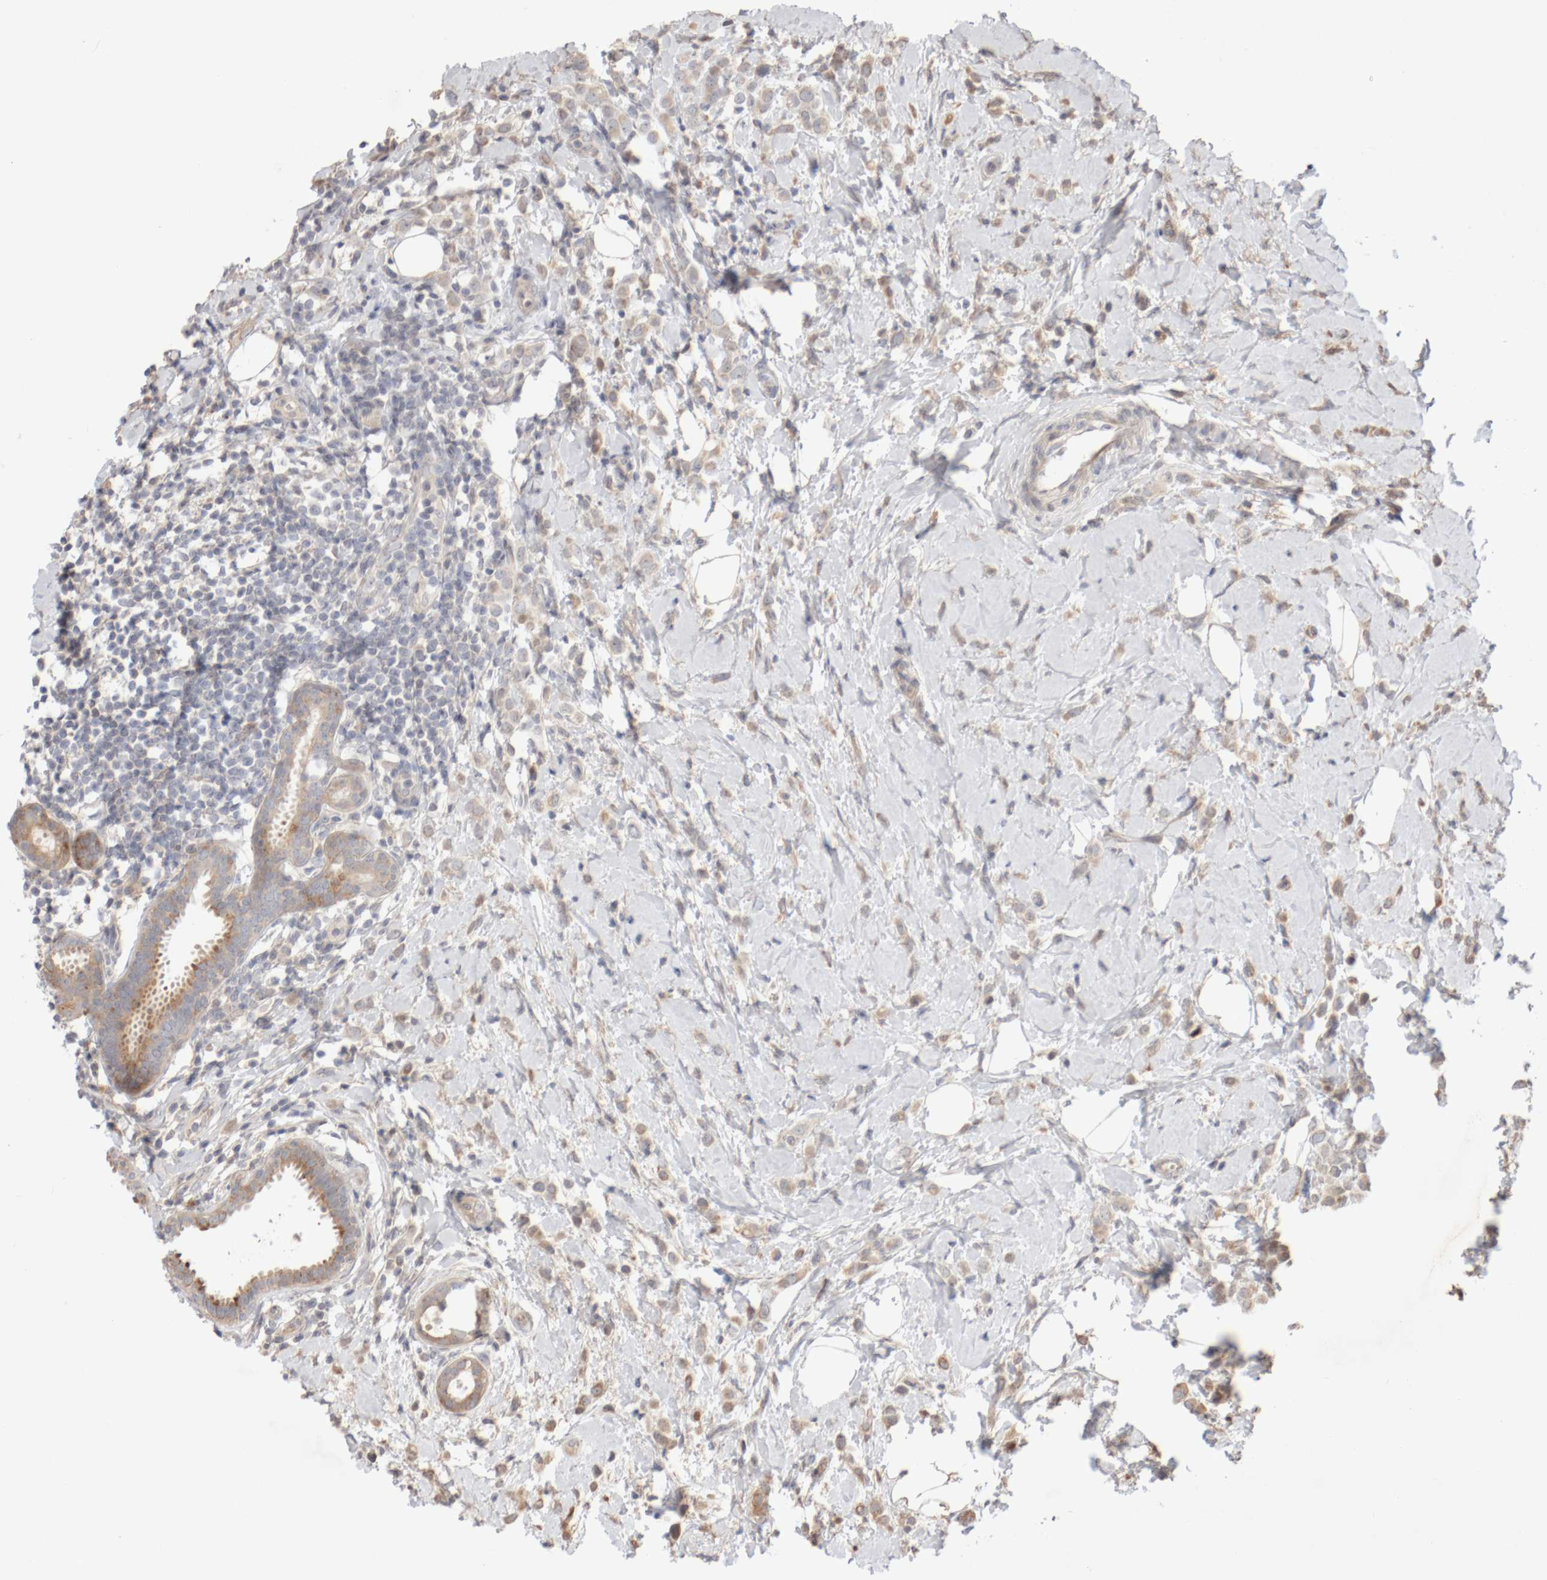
{"staining": {"intensity": "weak", "quantity": "25%-75%", "location": "cytoplasmic/membranous"}, "tissue": "breast cancer", "cell_type": "Tumor cells", "image_type": "cancer", "snomed": [{"axis": "morphology", "description": "Lobular carcinoma"}, {"axis": "topography", "description": "Breast"}], "caption": "The histopathology image exhibits a brown stain indicating the presence of a protein in the cytoplasmic/membranous of tumor cells in breast cancer (lobular carcinoma). The protein is shown in brown color, while the nuclei are stained blue.", "gene": "DPH7", "patient": {"sex": "female", "age": 47}}